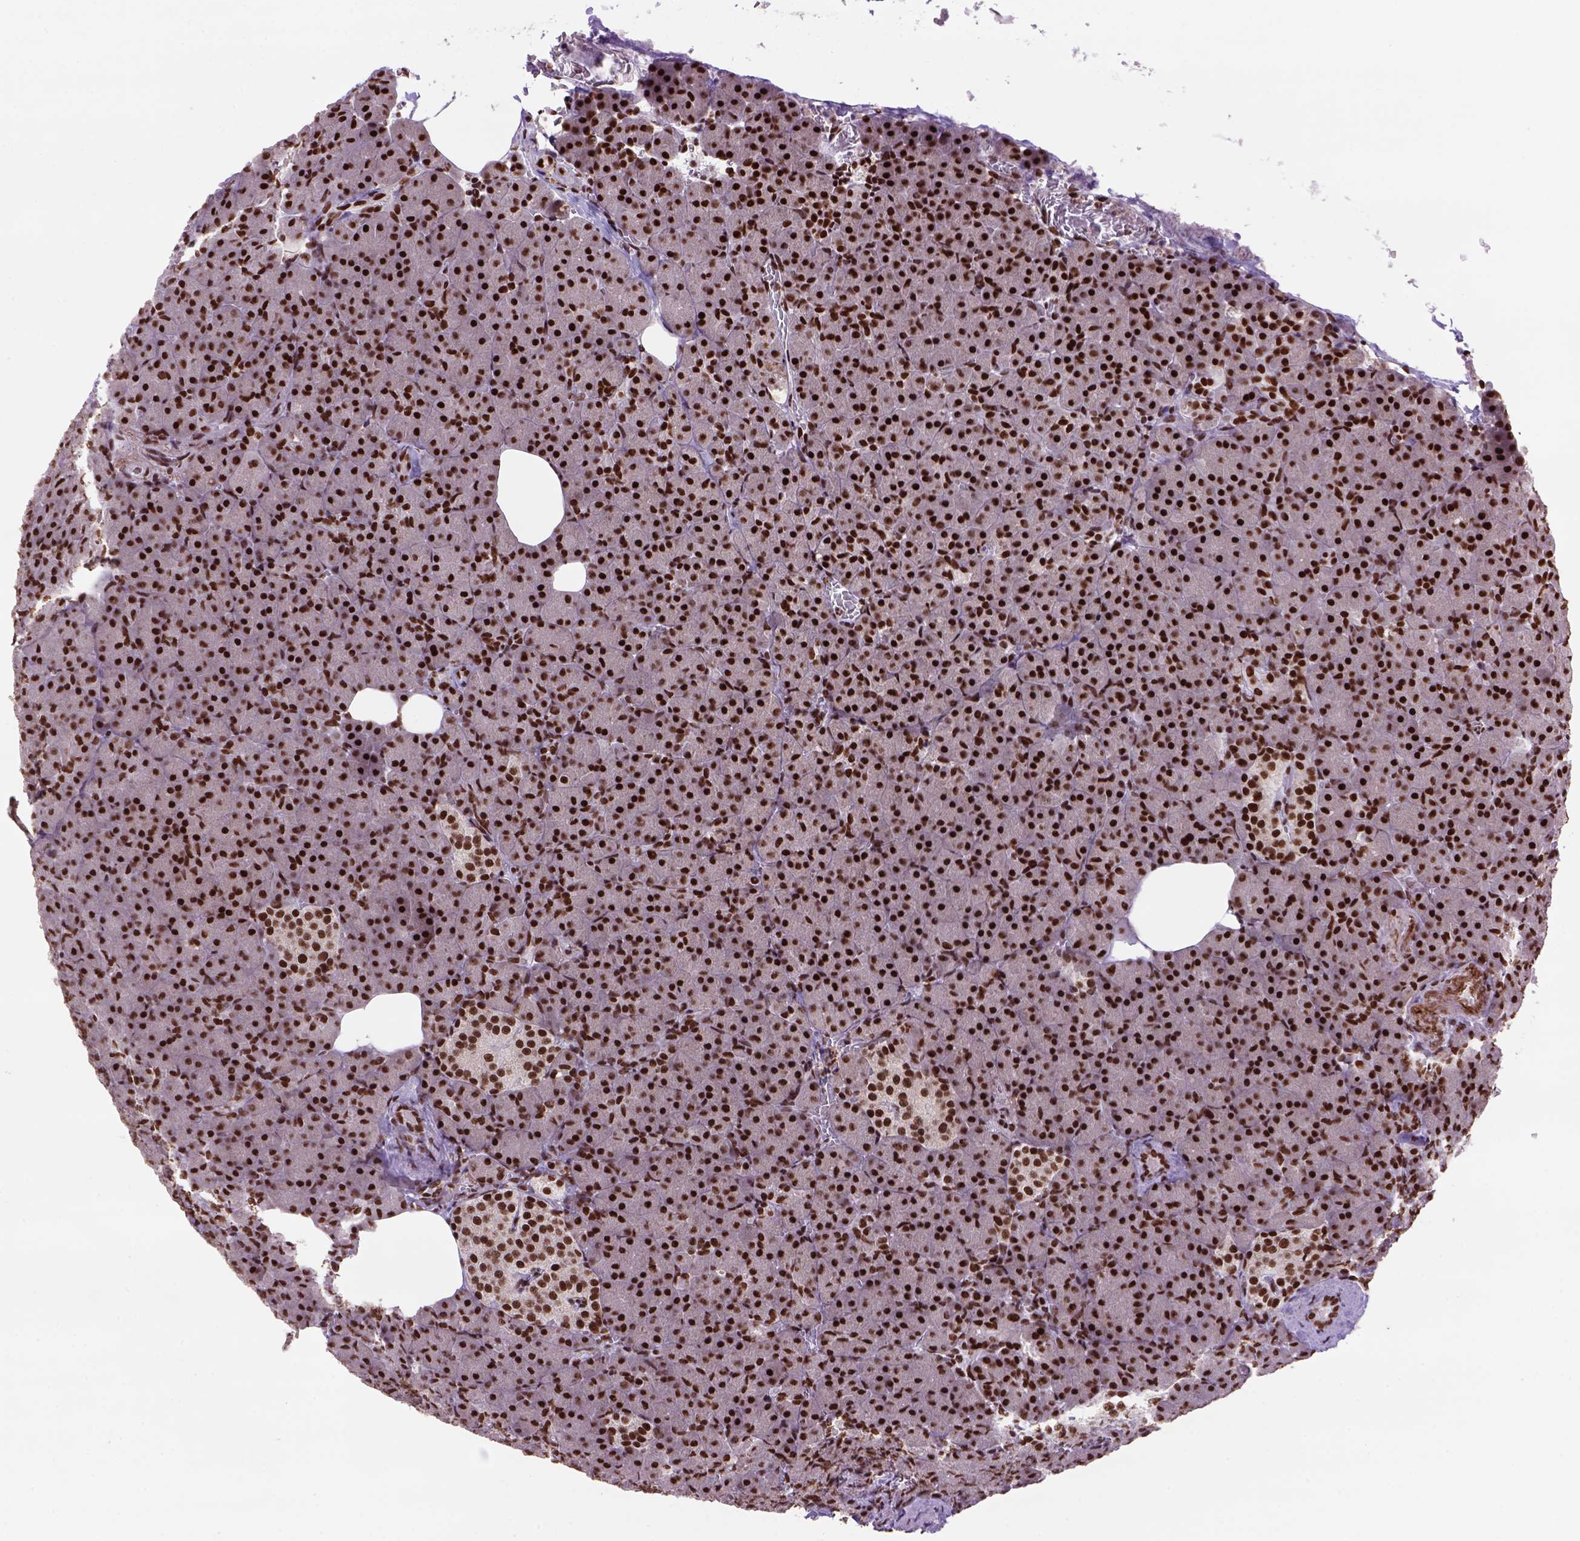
{"staining": {"intensity": "strong", "quantity": ">75%", "location": "nuclear"}, "tissue": "pancreas", "cell_type": "Exocrine glandular cells", "image_type": "normal", "snomed": [{"axis": "morphology", "description": "Normal tissue, NOS"}, {"axis": "topography", "description": "Pancreas"}], "caption": "Benign pancreas displays strong nuclear positivity in approximately >75% of exocrine glandular cells.", "gene": "NSMCE2", "patient": {"sex": "female", "age": 74}}